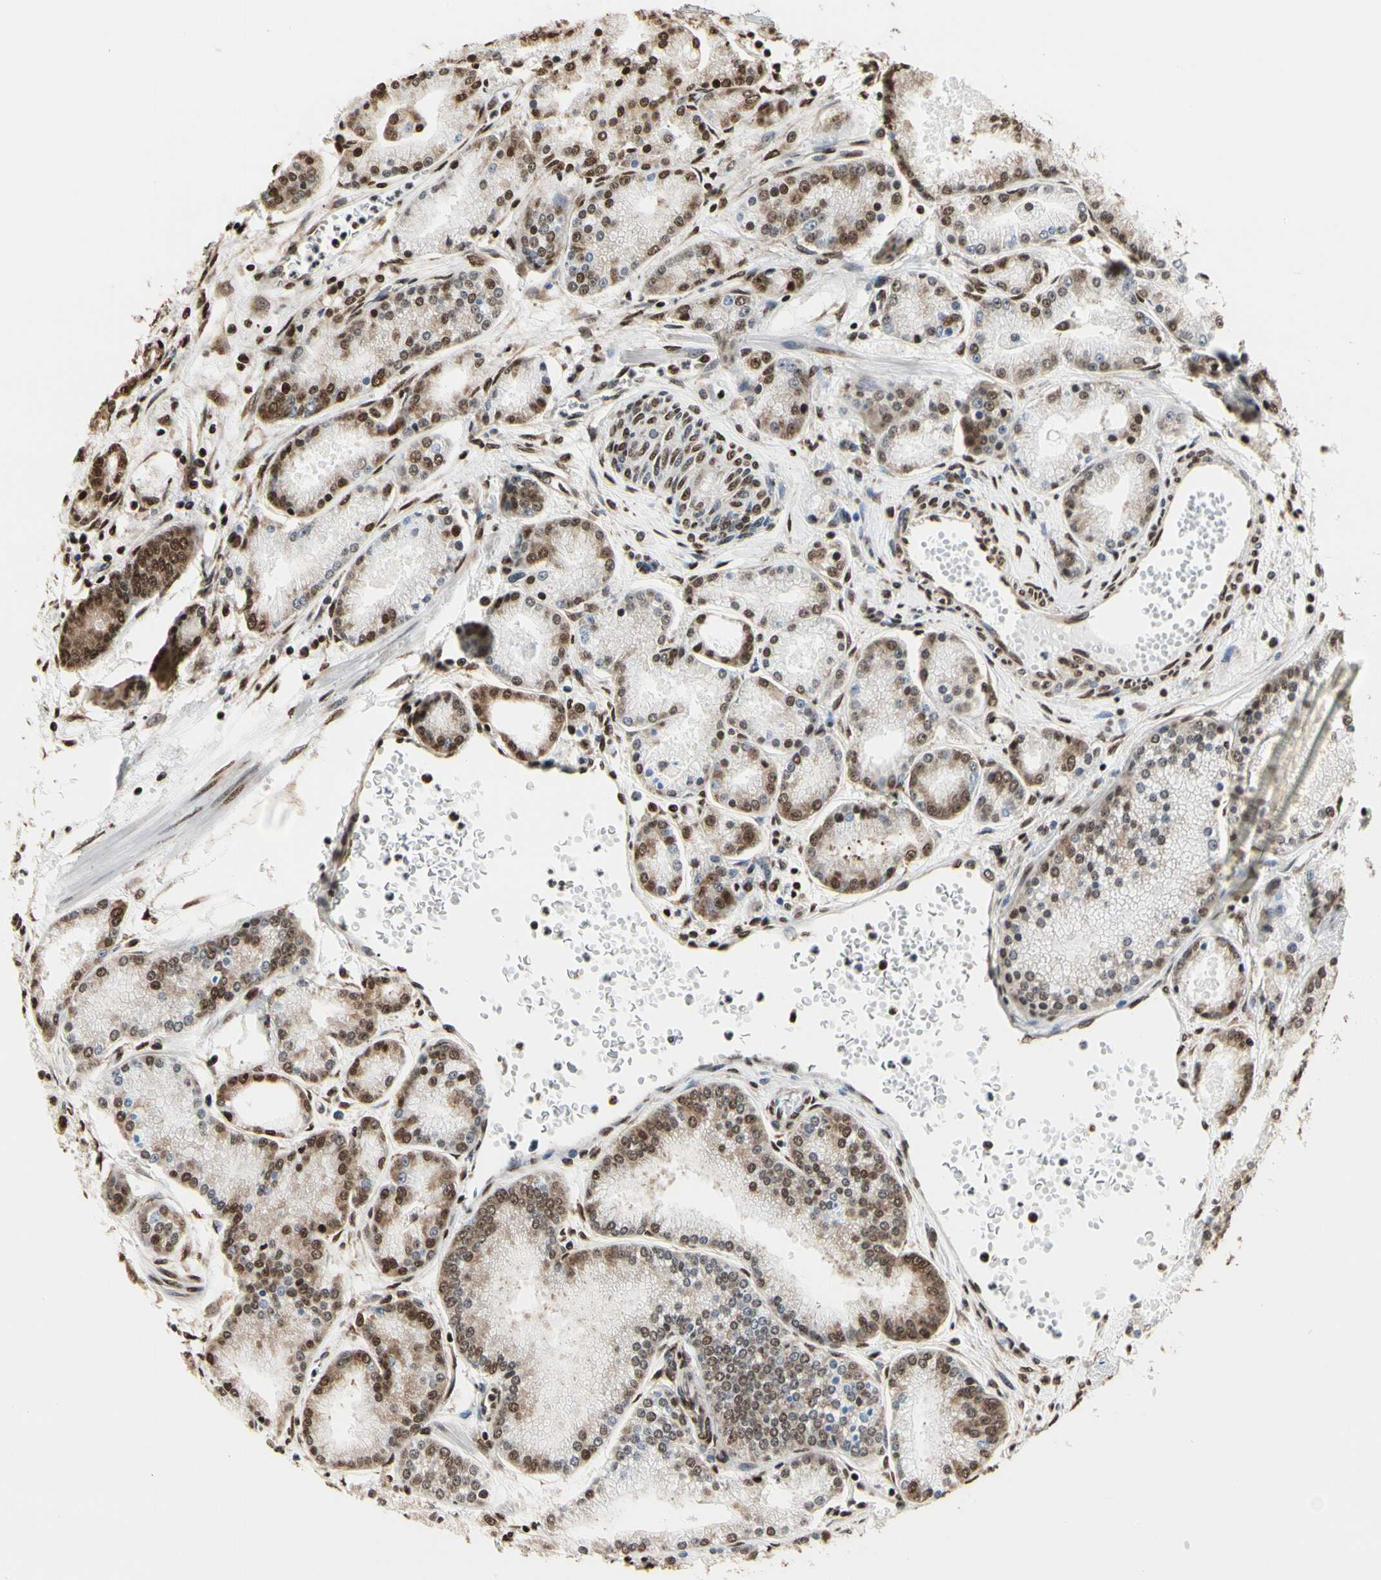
{"staining": {"intensity": "moderate", "quantity": "25%-75%", "location": "nuclear"}, "tissue": "prostate cancer", "cell_type": "Tumor cells", "image_type": "cancer", "snomed": [{"axis": "morphology", "description": "Adenocarcinoma, High grade"}, {"axis": "topography", "description": "Prostate"}], "caption": "Adenocarcinoma (high-grade) (prostate) tissue demonstrates moderate nuclear staining in approximately 25%-75% of tumor cells, visualized by immunohistochemistry.", "gene": "HNRNPK", "patient": {"sex": "male", "age": 61}}